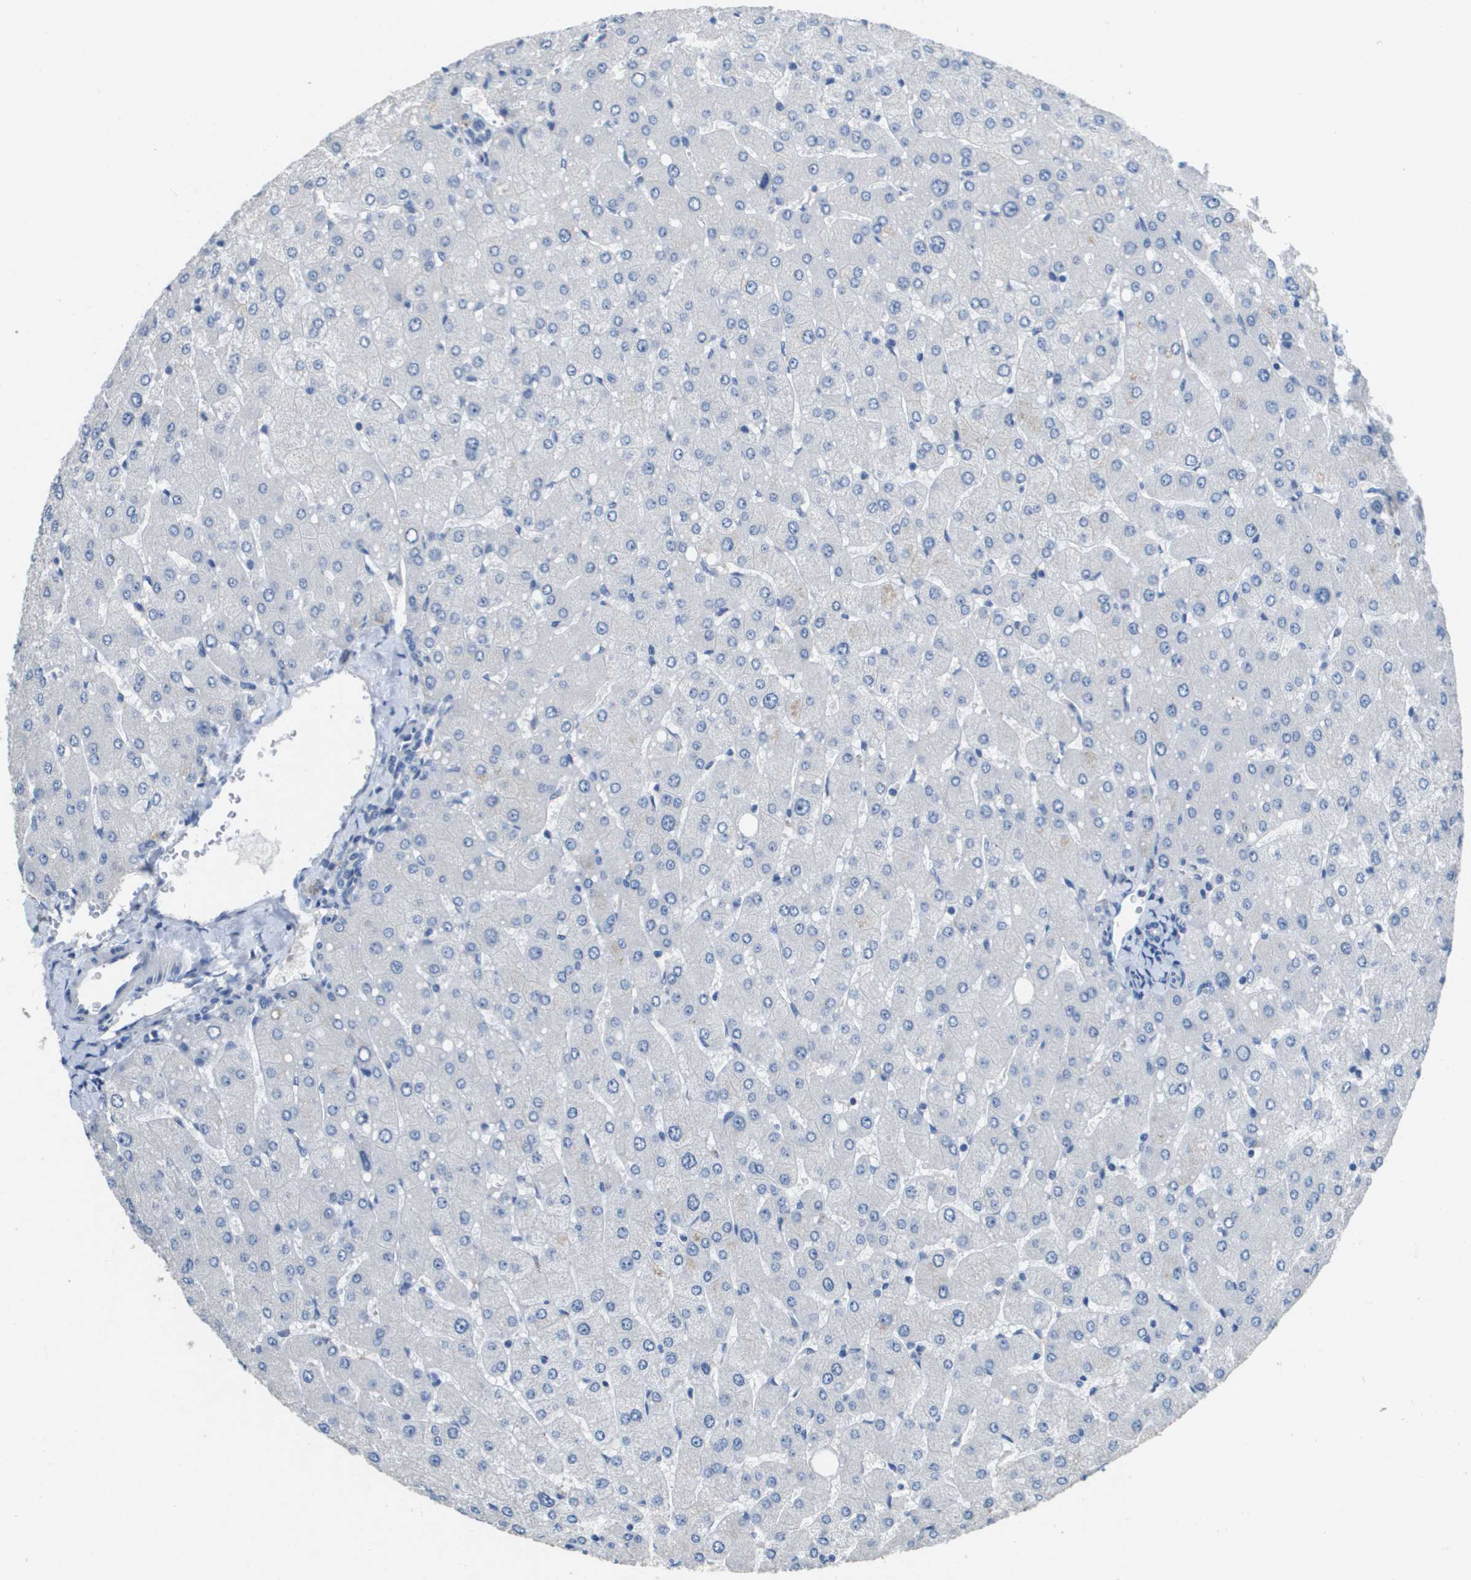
{"staining": {"intensity": "negative", "quantity": "none", "location": "none"}, "tissue": "liver", "cell_type": "Cholangiocytes", "image_type": "normal", "snomed": [{"axis": "morphology", "description": "Normal tissue, NOS"}, {"axis": "topography", "description": "Liver"}], "caption": "High magnification brightfield microscopy of benign liver stained with DAB (brown) and counterstained with hematoxylin (blue): cholangiocytes show no significant staining. (DAB (3,3'-diaminobenzidine) IHC with hematoxylin counter stain).", "gene": "MT3", "patient": {"sex": "male", "age": 55}}